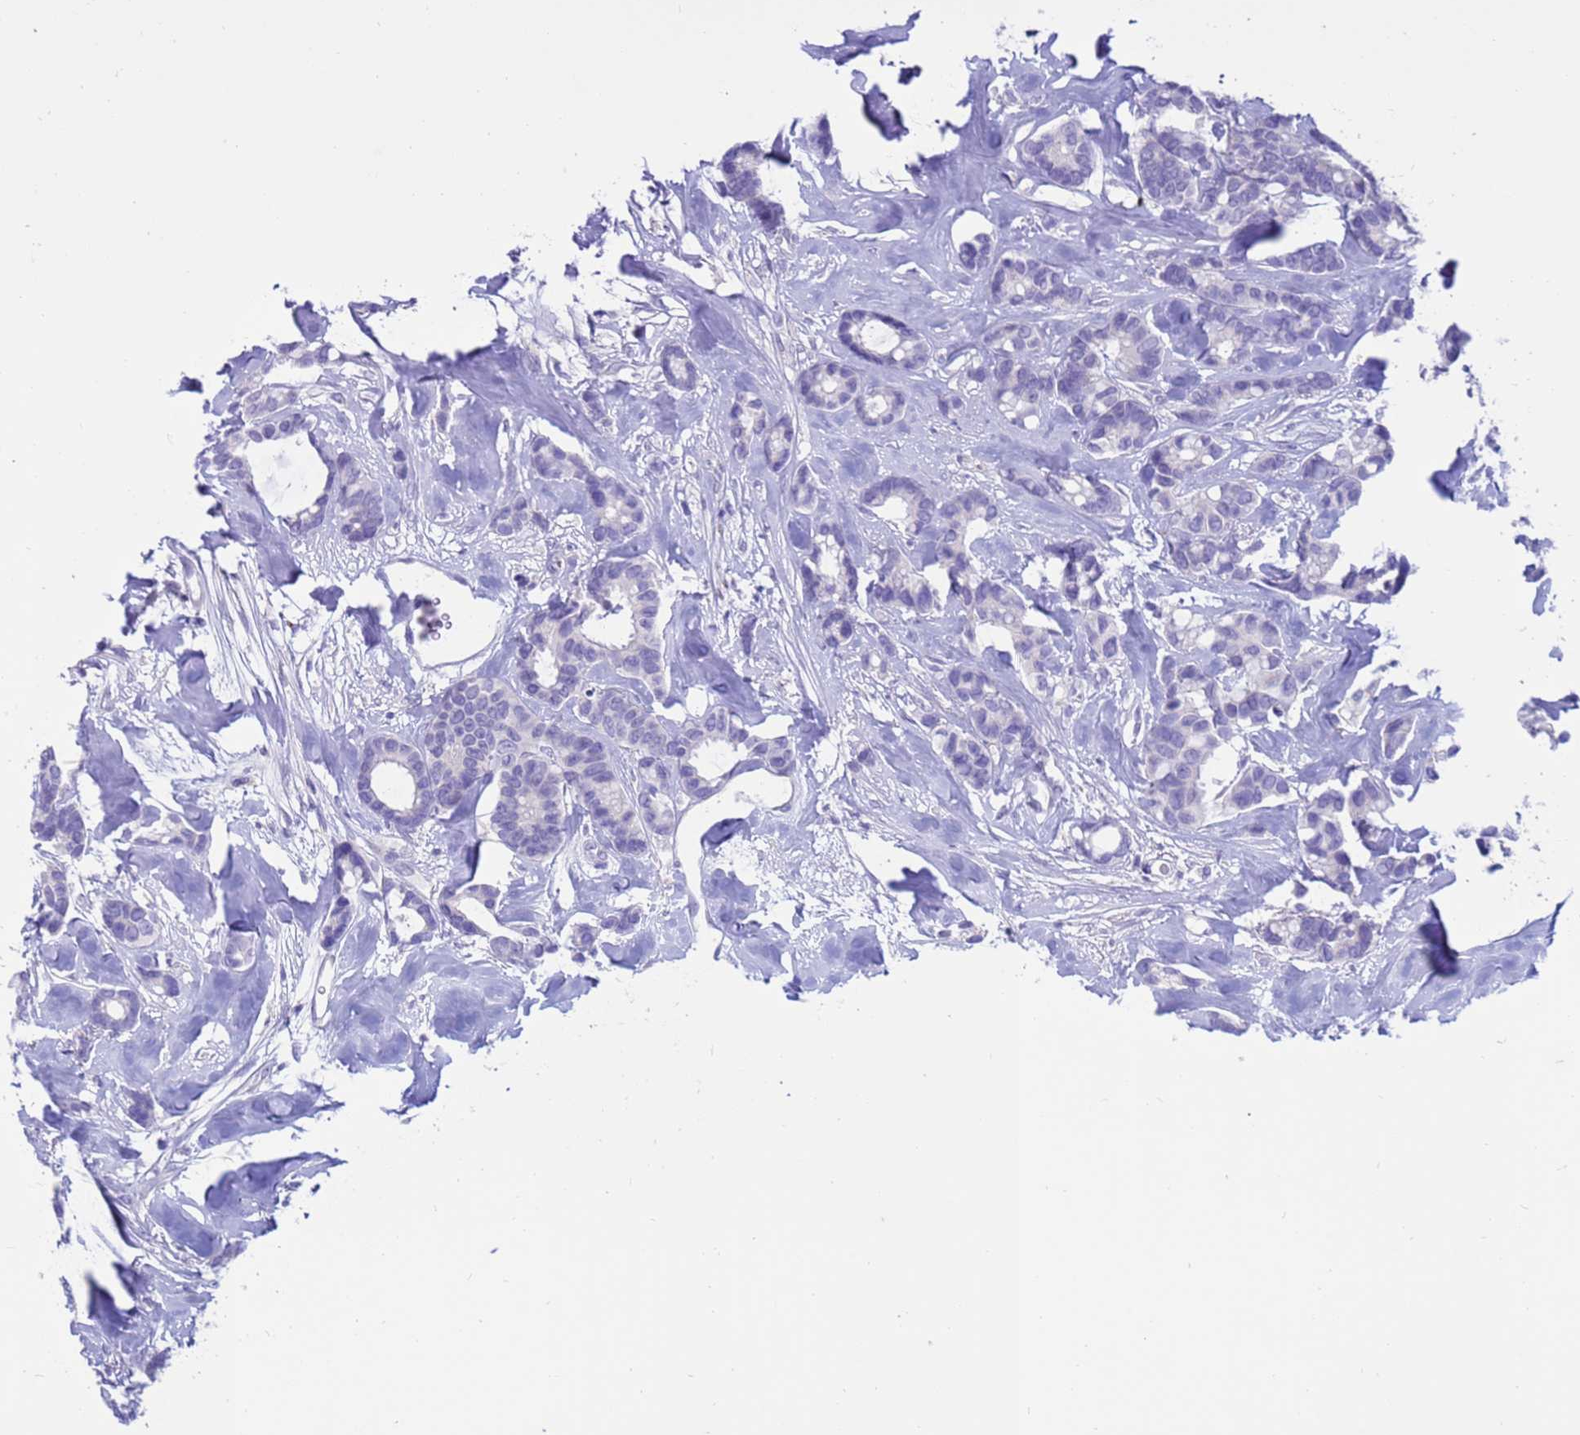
{"staining": {"intensity": "negative", "quantity": "none", "location": "none"}, "tissue": "breast cancer", "cell_type": "Tumor cells", "image_type": "cancer", "snomed": [{"axis": "morphology", "description": "Duct carcinoma"}, {"axis": "topography", "description": "Breast"}], "caption": "Breast cancer (intraductal carcinoma) was stained to show a protein in brown. There is no significant staining in tumor cells. Brightfield microscopy of immunohistochemistry (IHC) stained with DAB (3,3'-diaminobenzidine) (brown) and hematoxylin (blue), captured at high magnification.", "gene": "PDE10A", "patient": {"sex": "female", "age": 87}}